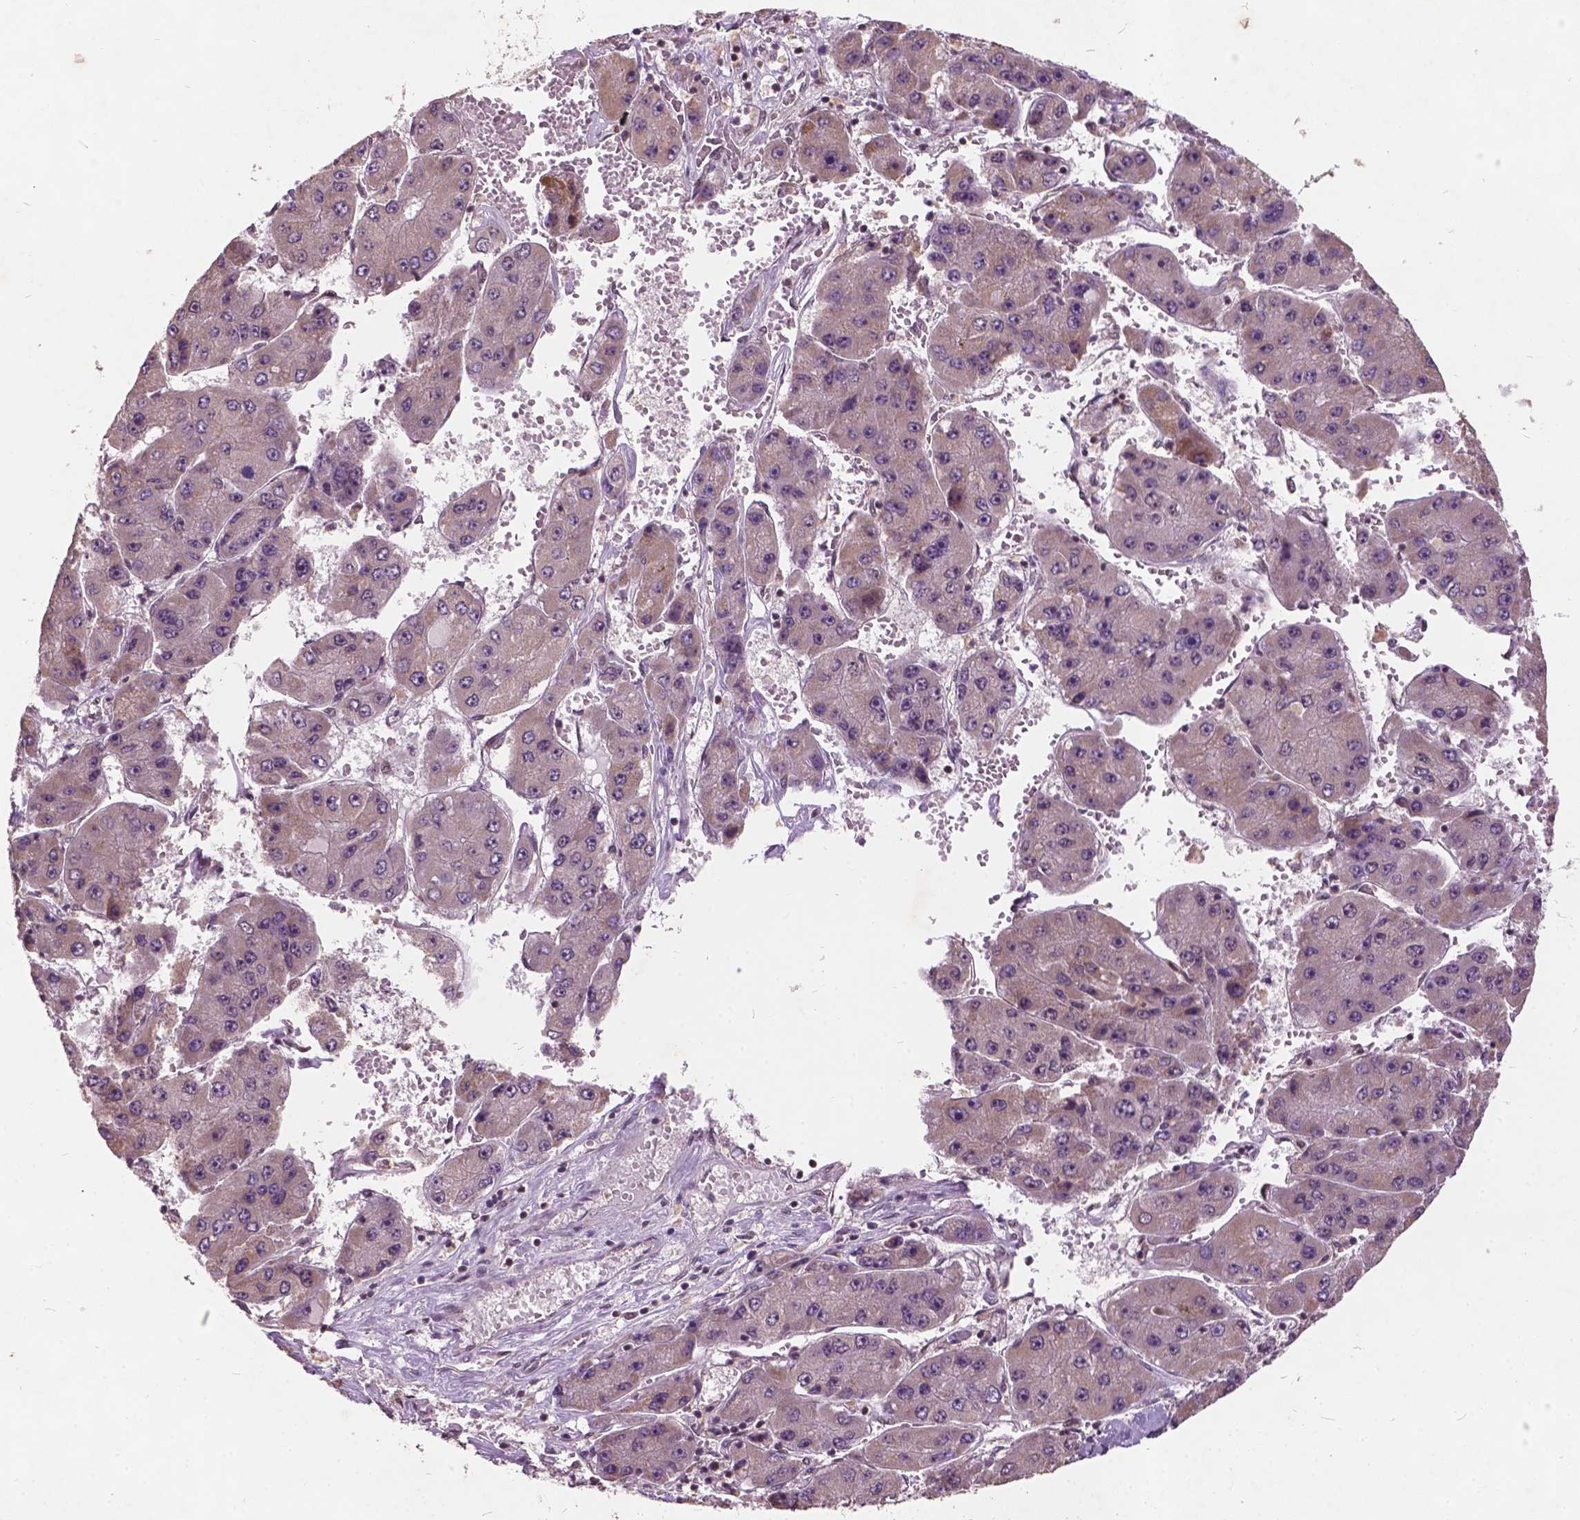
{"staining": {"intensity": "weak", "quantity": "<25%", "location": "cytoplasmic/membranous"}, "tissue": "liver cancer", "cell_type": "Tumor cells", "image_type": "cancer", "snomed": [{"axis": "morphology", "description": "Carcinoma, Hepatocellular, NOS"}, {"axis": "topography", "description": "Liver"}], "caption": "Photomicrograph shows no significant protein staining in tumor cells of liver cancer.", "gene": "GPS2", "patient": {"sex": "female", "age": 61}}